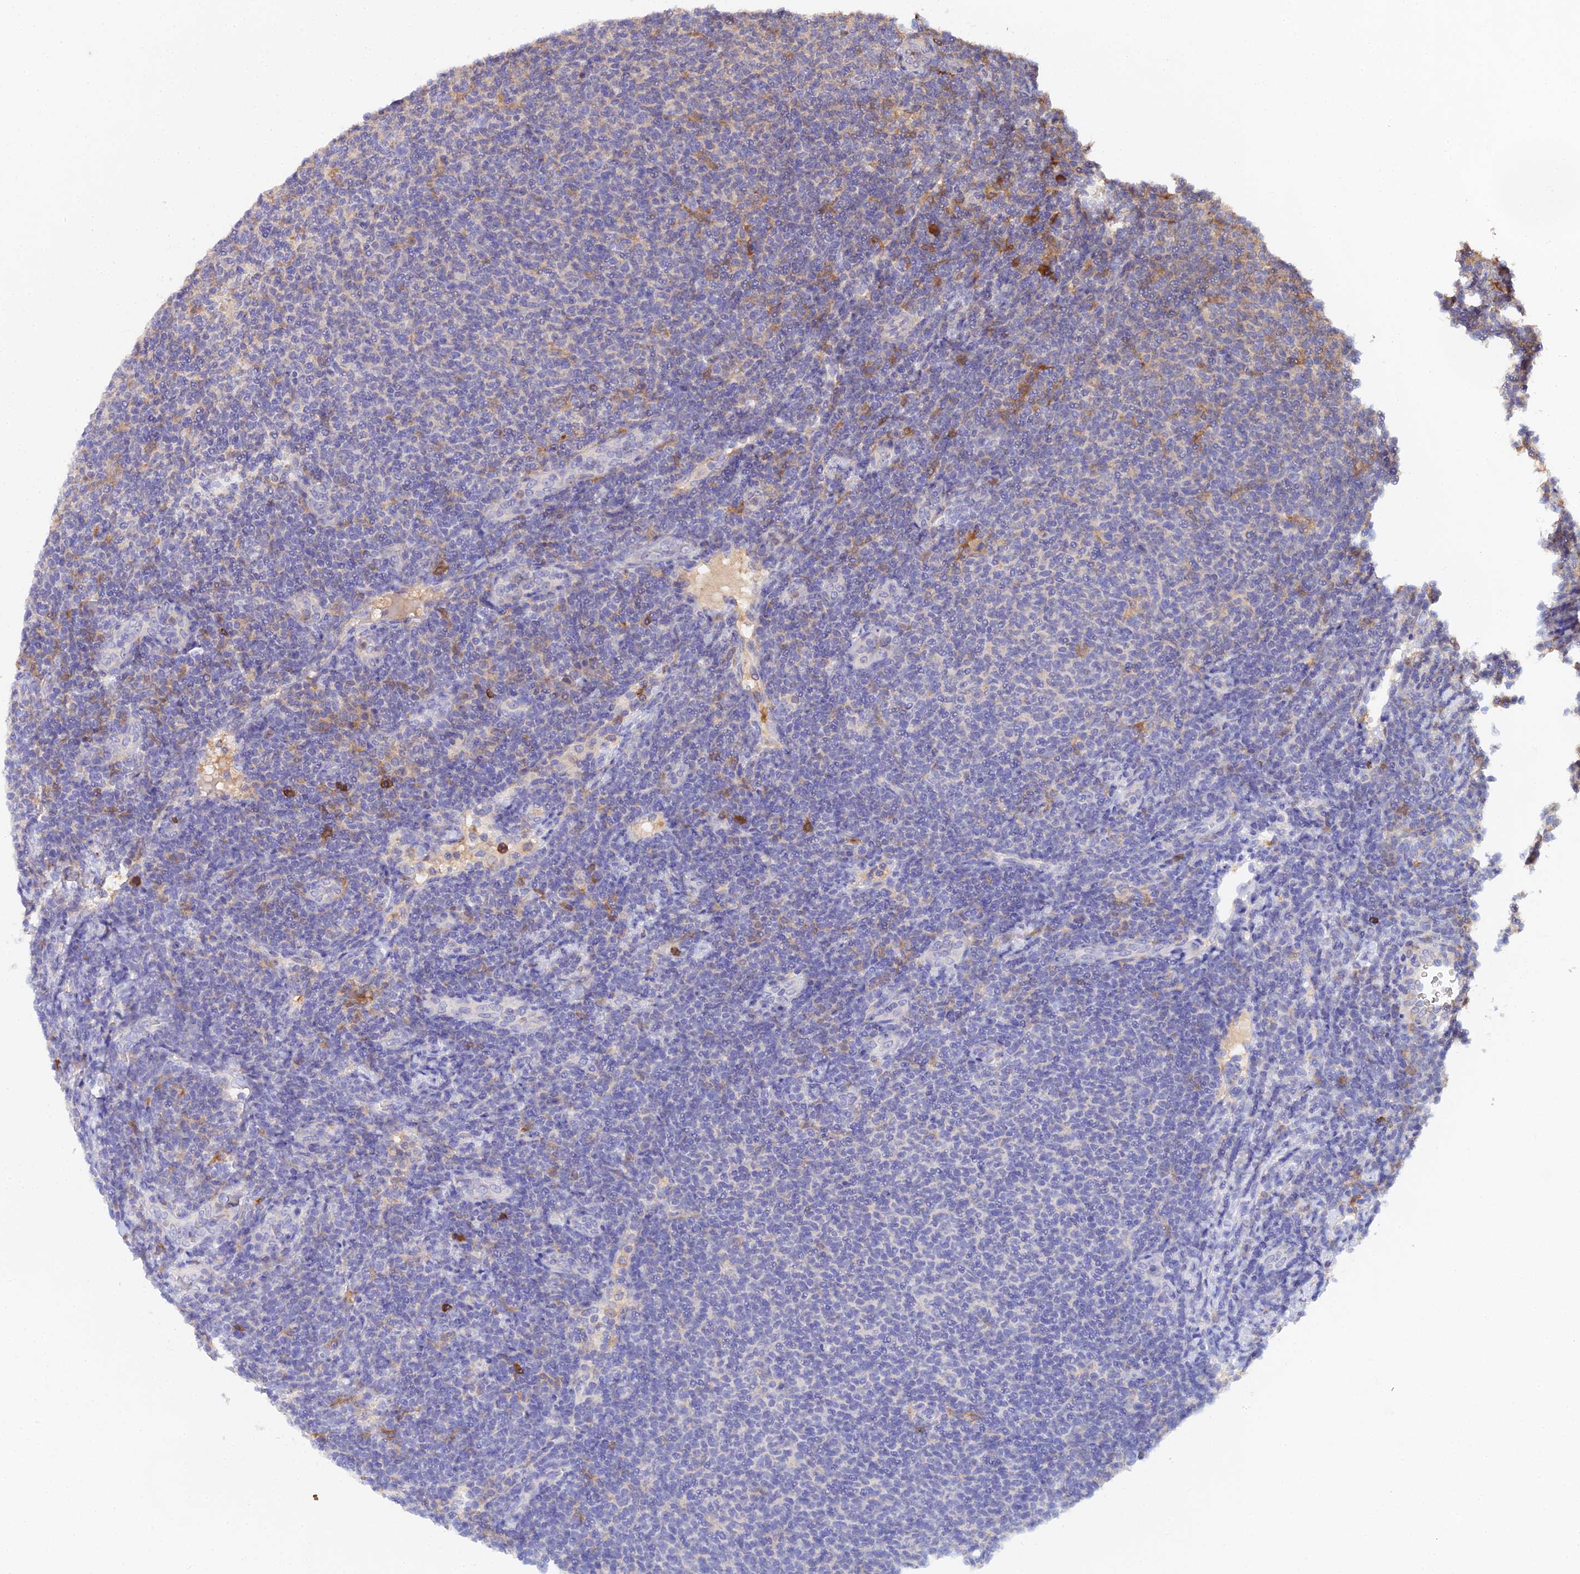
{"staining": {"intensity": "negative", "quantity": "none", "location": "none"}, "tissue": "lymphoma", "cell_type": "Tumor cells", "image_type": "cancer", "snomed": [{"axis": "morphology", "description": "Malignant lymphoma, non-Hodgkin's type, Low grade"}, {"axis": "topography", "description": "Lymph node"}], "caption": "Lymphoma was stained to show a protein in brown. There is no significant positivity in tumor cells. (DAB (3,3'-diaminobenzidine) immunohistochemistry, high magnification).", "gene": "FBP1", "patient": {"sex": "male", "age": 66}}